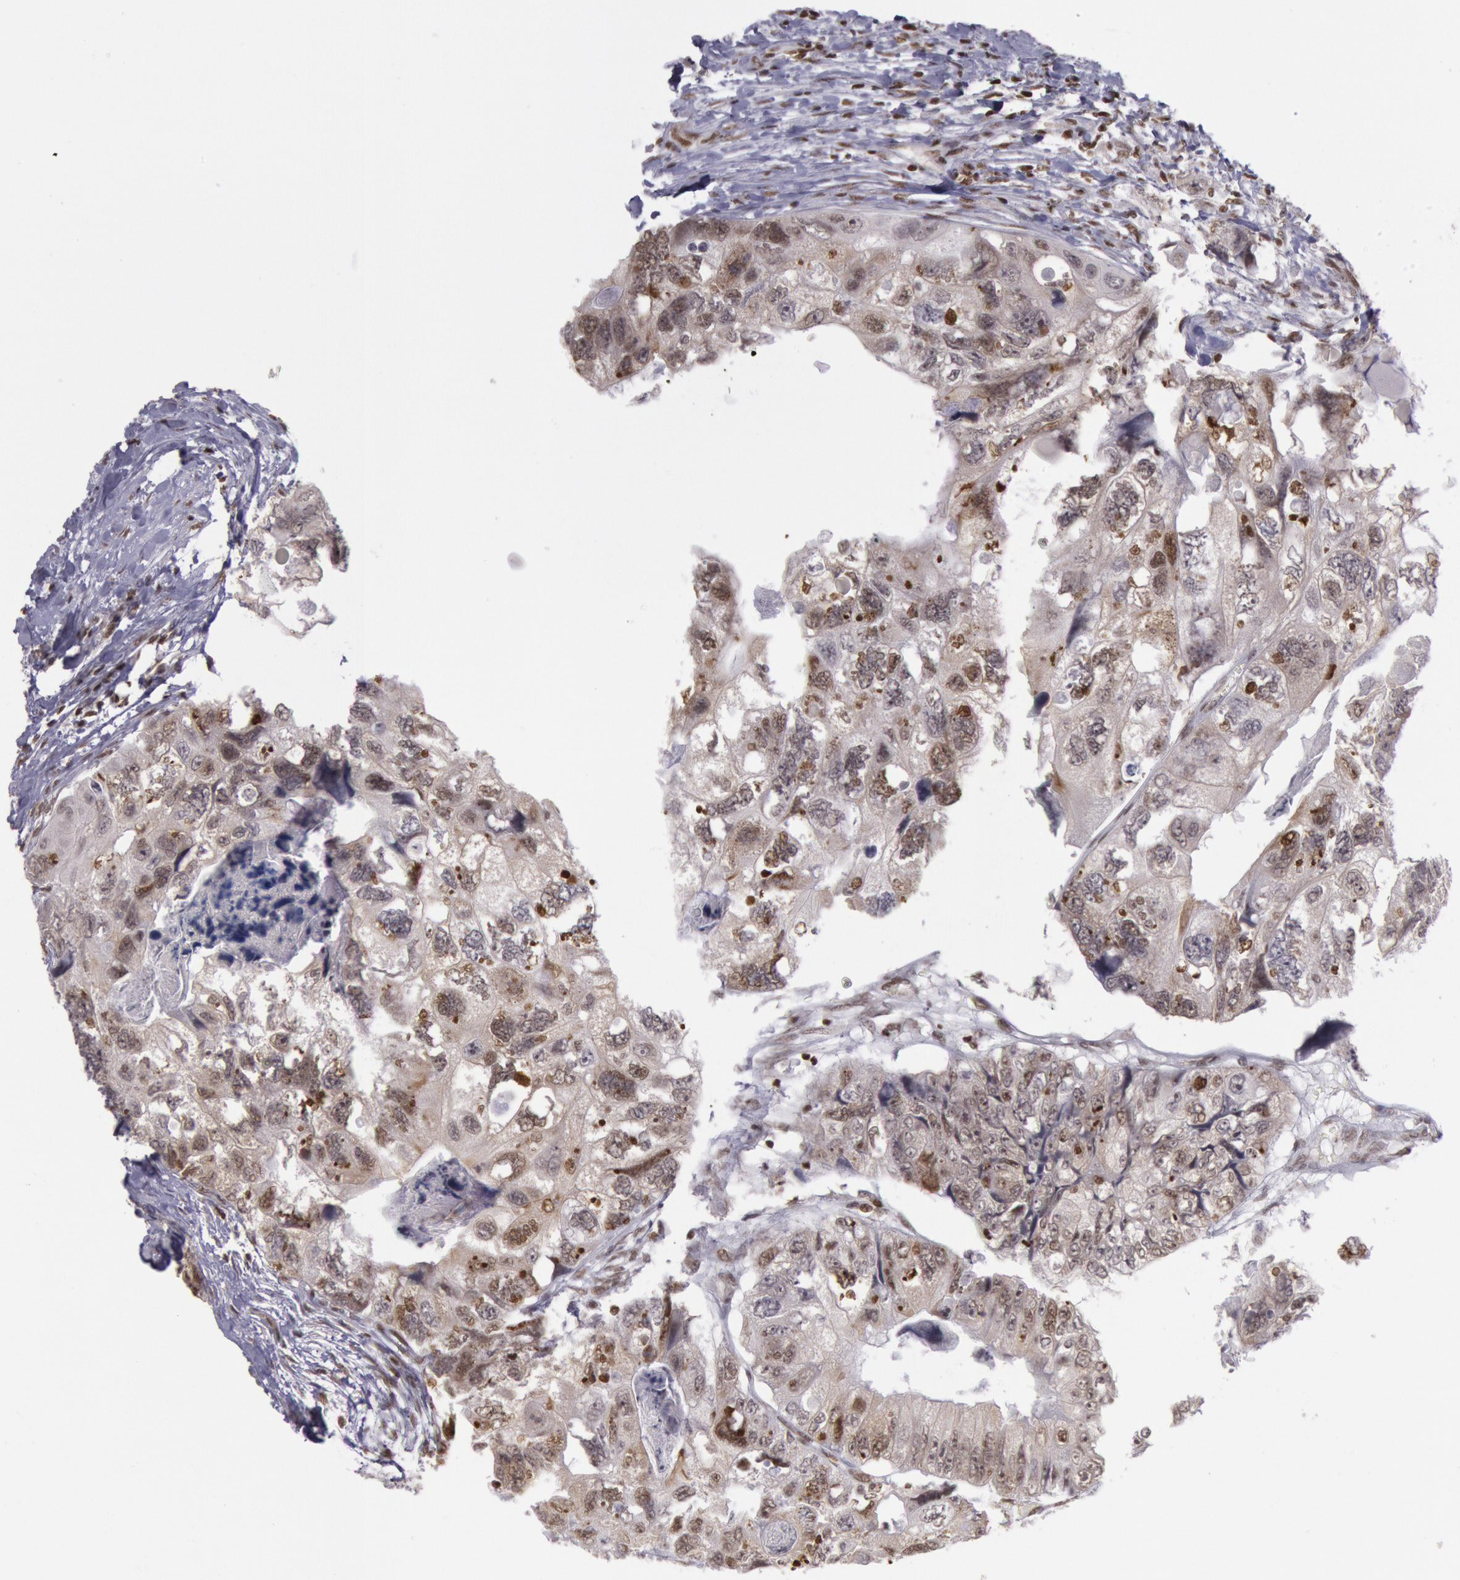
{"staining": {"intensity": "moderate", "quantity": ">75%", "location": "nuclear"}, "tissue": "colorectal cancer", "cell_type": "Tumor cells", "image_type": "cancer", "snomed": [{"axis": "morphology", "description": "Adenocarcinoma, NOS"}, {"axis": "topography", "description": "Rectum"}], "caption": "Immunohistochemical staining of adenocarcinoma (colorectal) exhibits medium levels of moderate nuclear protein positivity in approximately >75% of tumor cells.", "gene": "NKAP", "patient": {"sex": "female", "age": 82}}